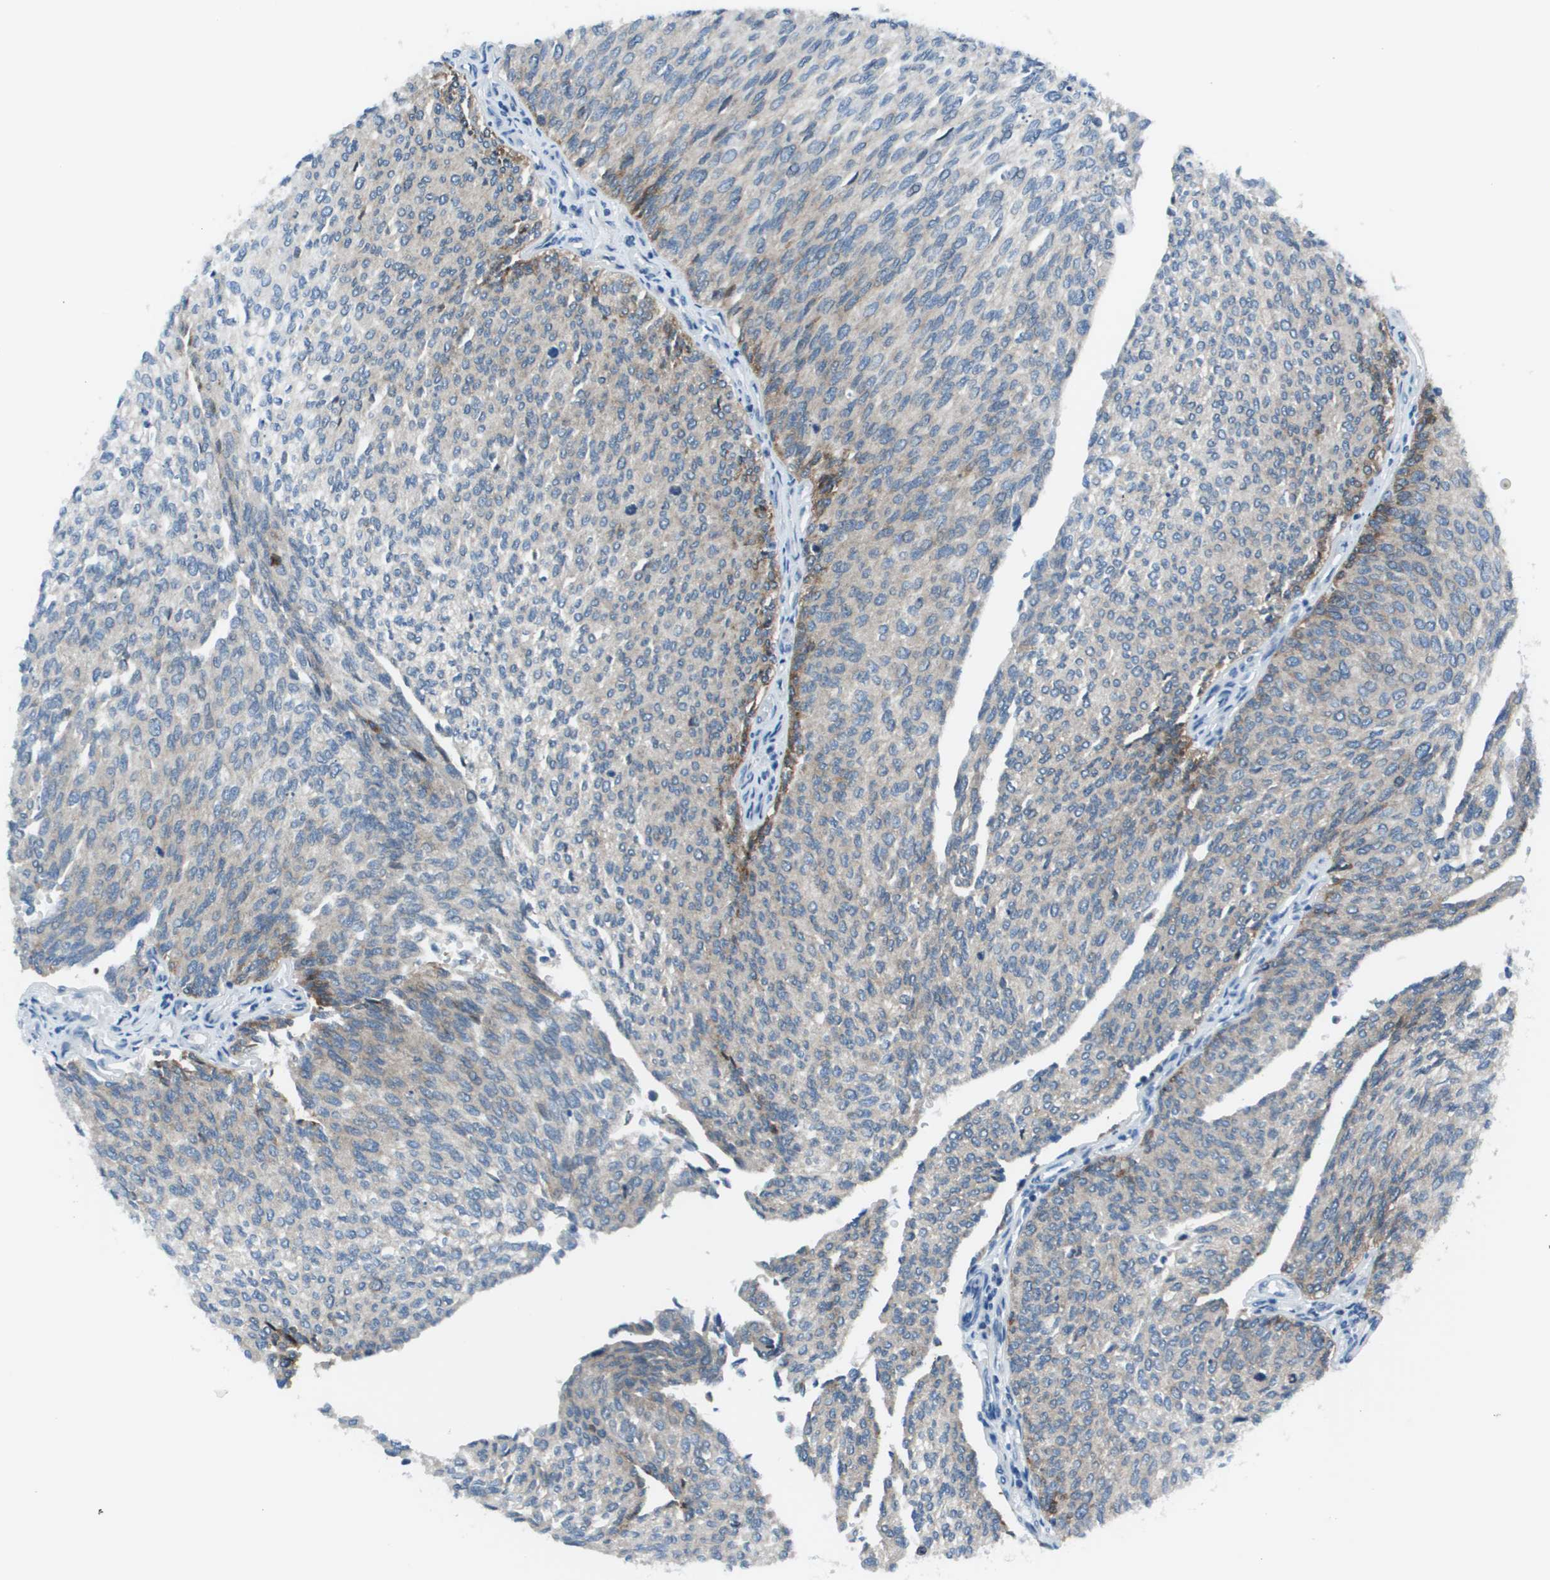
{"staining": {"intensity": "weak", "quantity": "<25%", "location": "cytoplasmic/membranous"}, "tissue": "urothelial cancer", "cell_type": "Tumor cells", "image_type": "cancer", "snomed": [{"axis": "morphology", "description": "Urothelial carcinoma, Low grade"}, {"axis": "topography", "description": "Urinary bladder"}], "caption": "Tumor cells are negative for brown protein staining in urothelial cancer.", "gene": "STIP1", "patient": {"sex": "female", "age": 79}}